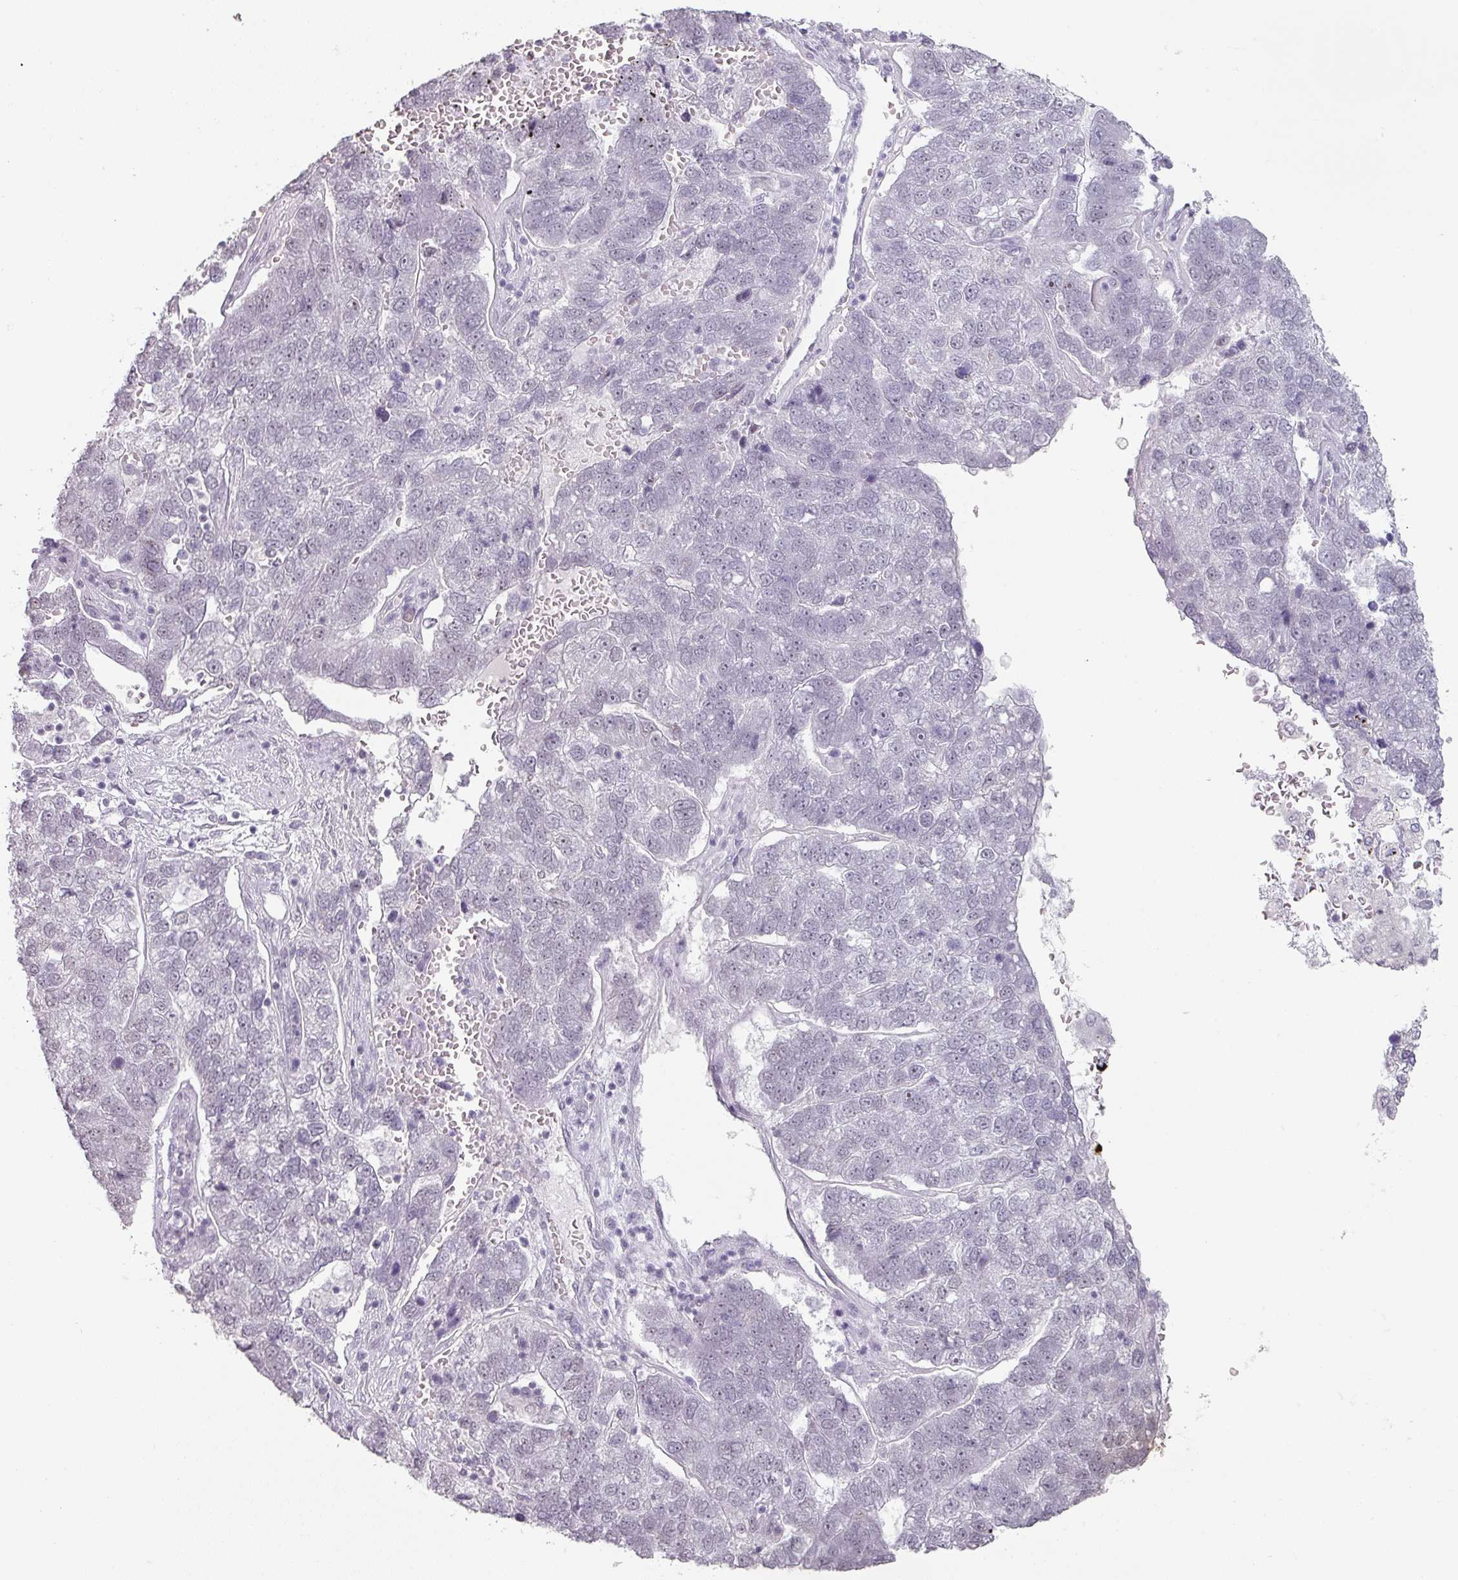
{"staining": {"intensity": "negative", "quantity": "none", "location": "none"}, "tissue": "pancreatic cancer", "cell_type": "Tumor cells", "image_type": "cancer", "snomed": [{"axis": "morphology", "description": "Adenocarcinoma, NOS"}, {"axis": "topography", "description": "Pancreas"}], "caption": "The photomicrograph exhibits no significant positivity in tumor cells of adenocarcinoma (pancreatic).", "gene": "SPRR1A", "patient": {"sex": "female", "age": 61}}